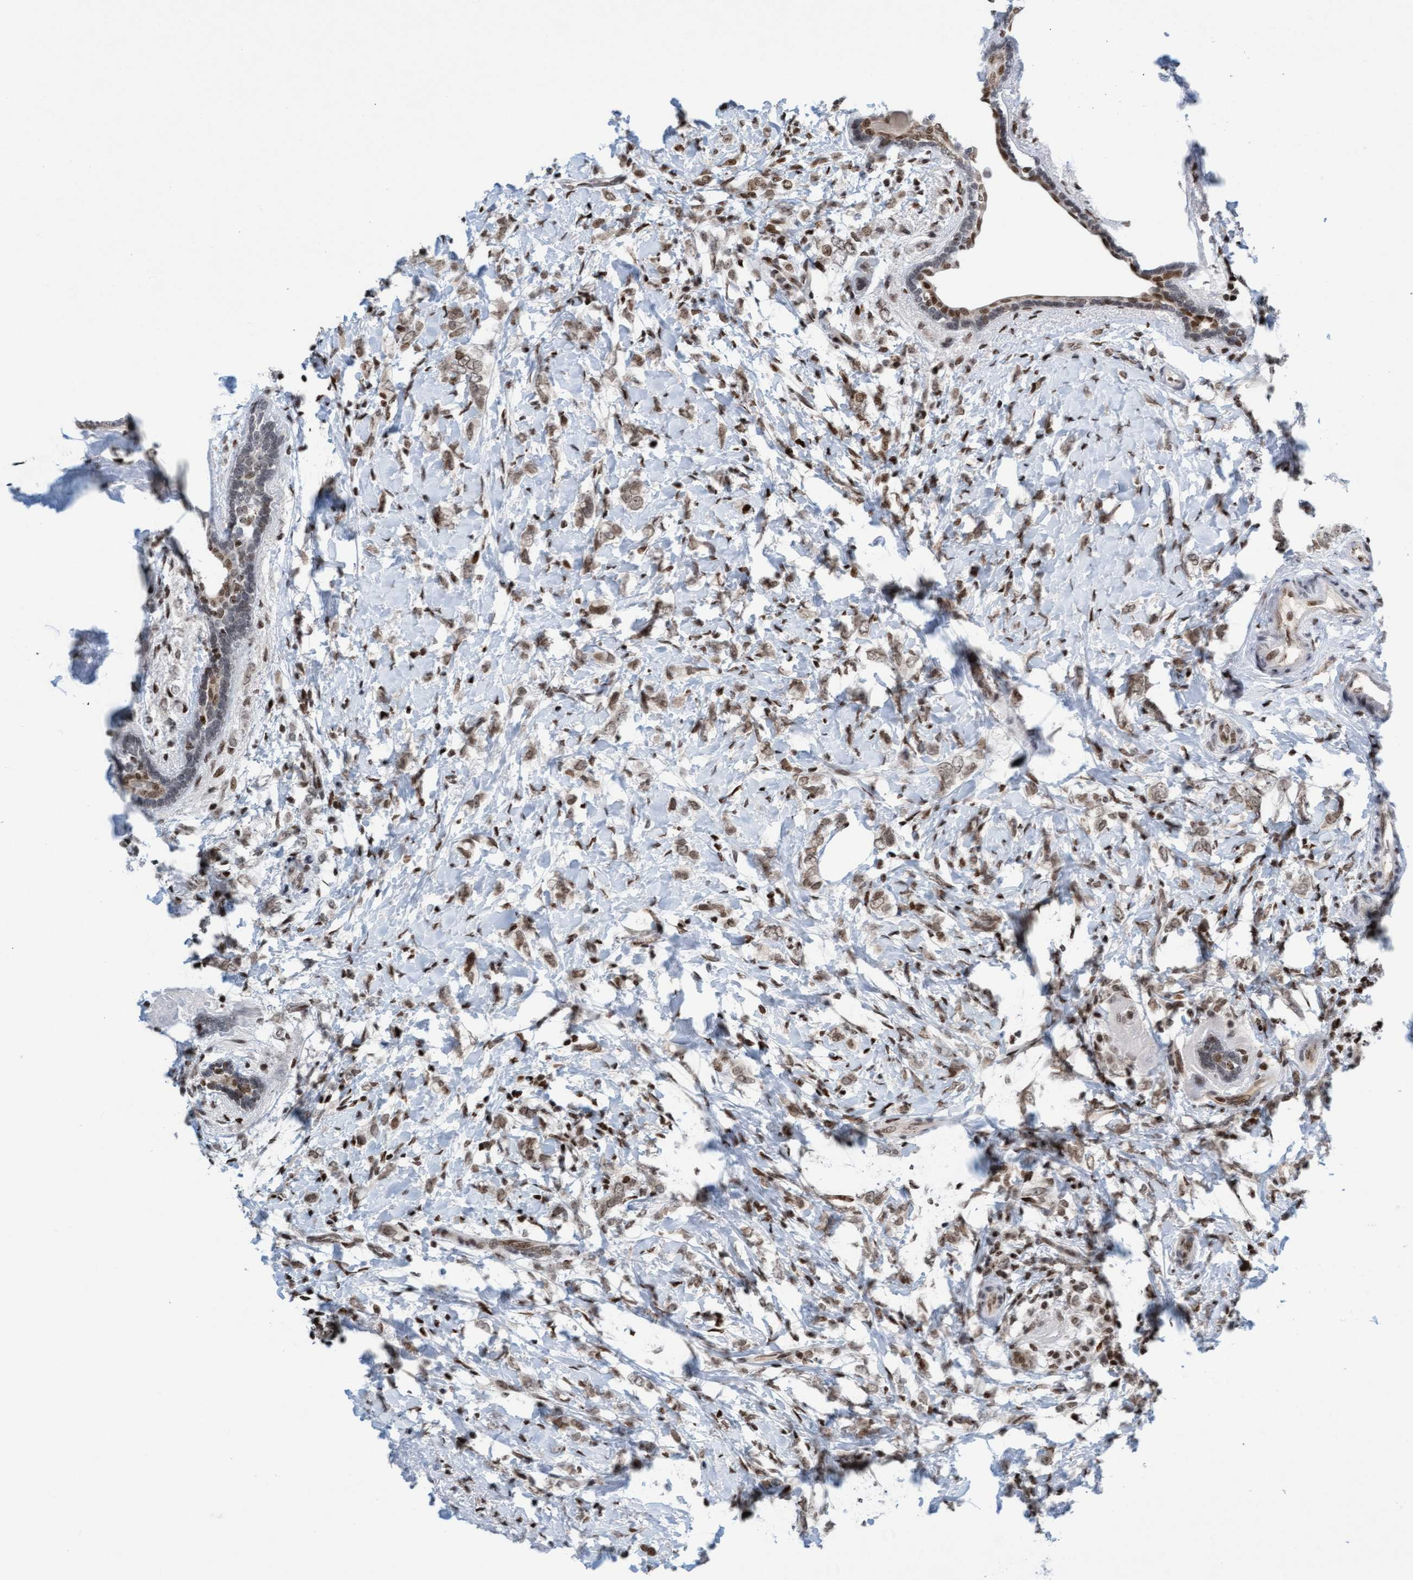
{"staining": {"intensity": "weak", "quantity": ">75%", "location": "nuclear"}, "tissue": "breast cancer", "cell_type": "Tumor cells", "image_type": "cancer", "snomed": [{"axis": "morphology", "description": "Normal tissue, NOS"}, {"axis": "morphology", "description": "Lobular carcinoma"}, {"axis": "topography", "description": "Breast"}], "caption": "Protein positivity by immunohistochemistry (IHC) reveals weak nuclear expression in about >75% of tumor cells in lobular carcinoma (breast).", "gene": "GLRX2", "patient": {"sex": "female", "age": 47}}